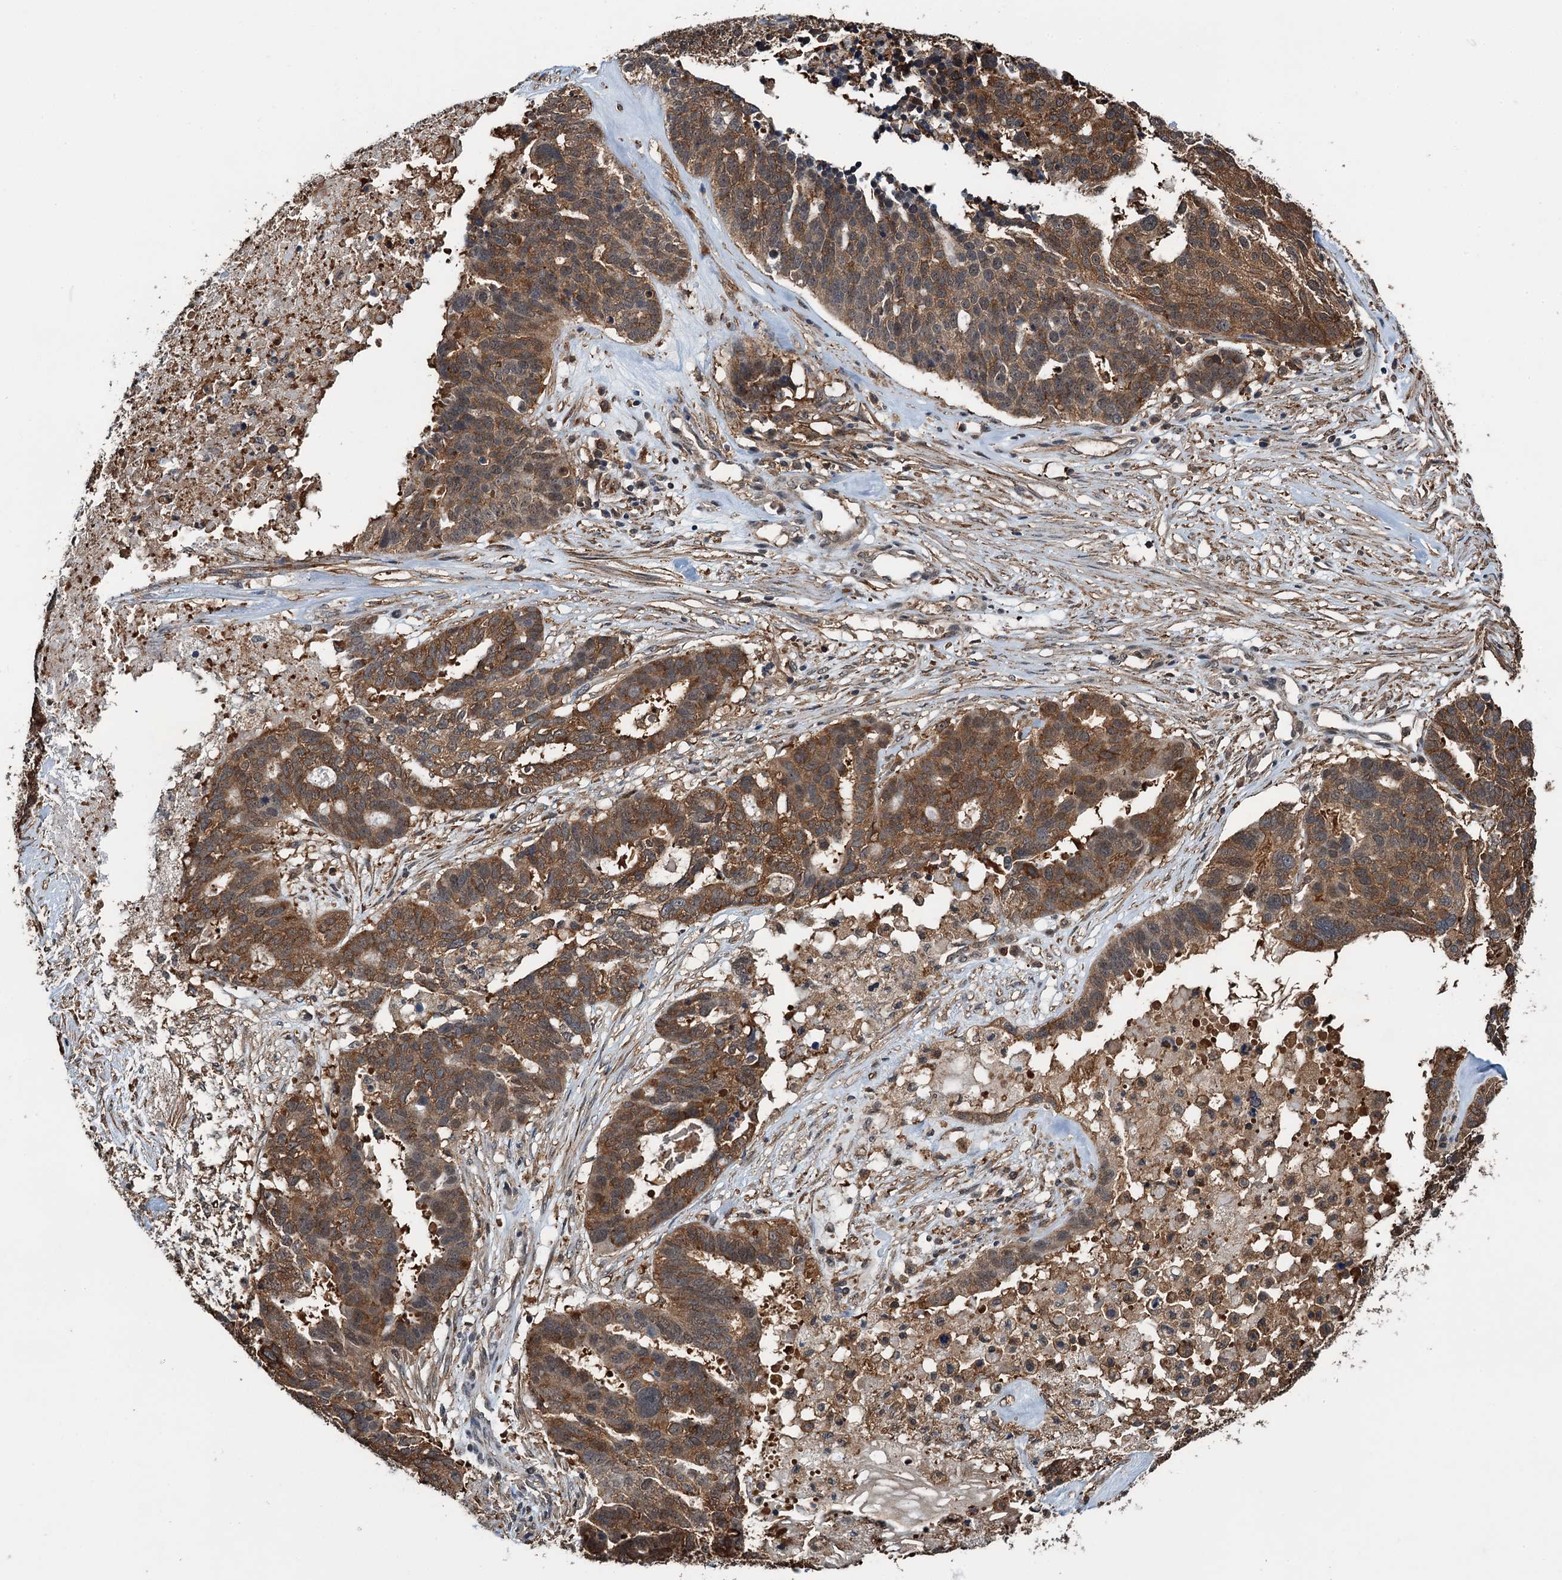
{"staining": {"intensity": "moderate", "quantity": ">75%", "location": "cytoplasmic/membranous,nuclear"}, "tissue": "ovarian cancer", "cell_type": "Tumor cells", "image_type": "cancer", "snomed": [{"axis": "morphology", "description": "Cystadenocarcinoma, serous, NOS"}, {"axis": "topography", "description": "Ovary"}], "caption": "IHC of serous cystadenocarcinoma (ovarian) exhibits medium levels of moderate cytoplasmic/membranous and nuclear positivity in approximately >75% of tumor cells.", "gene": "WHAMM", "patient": {"sex": "female", "age": 59}}